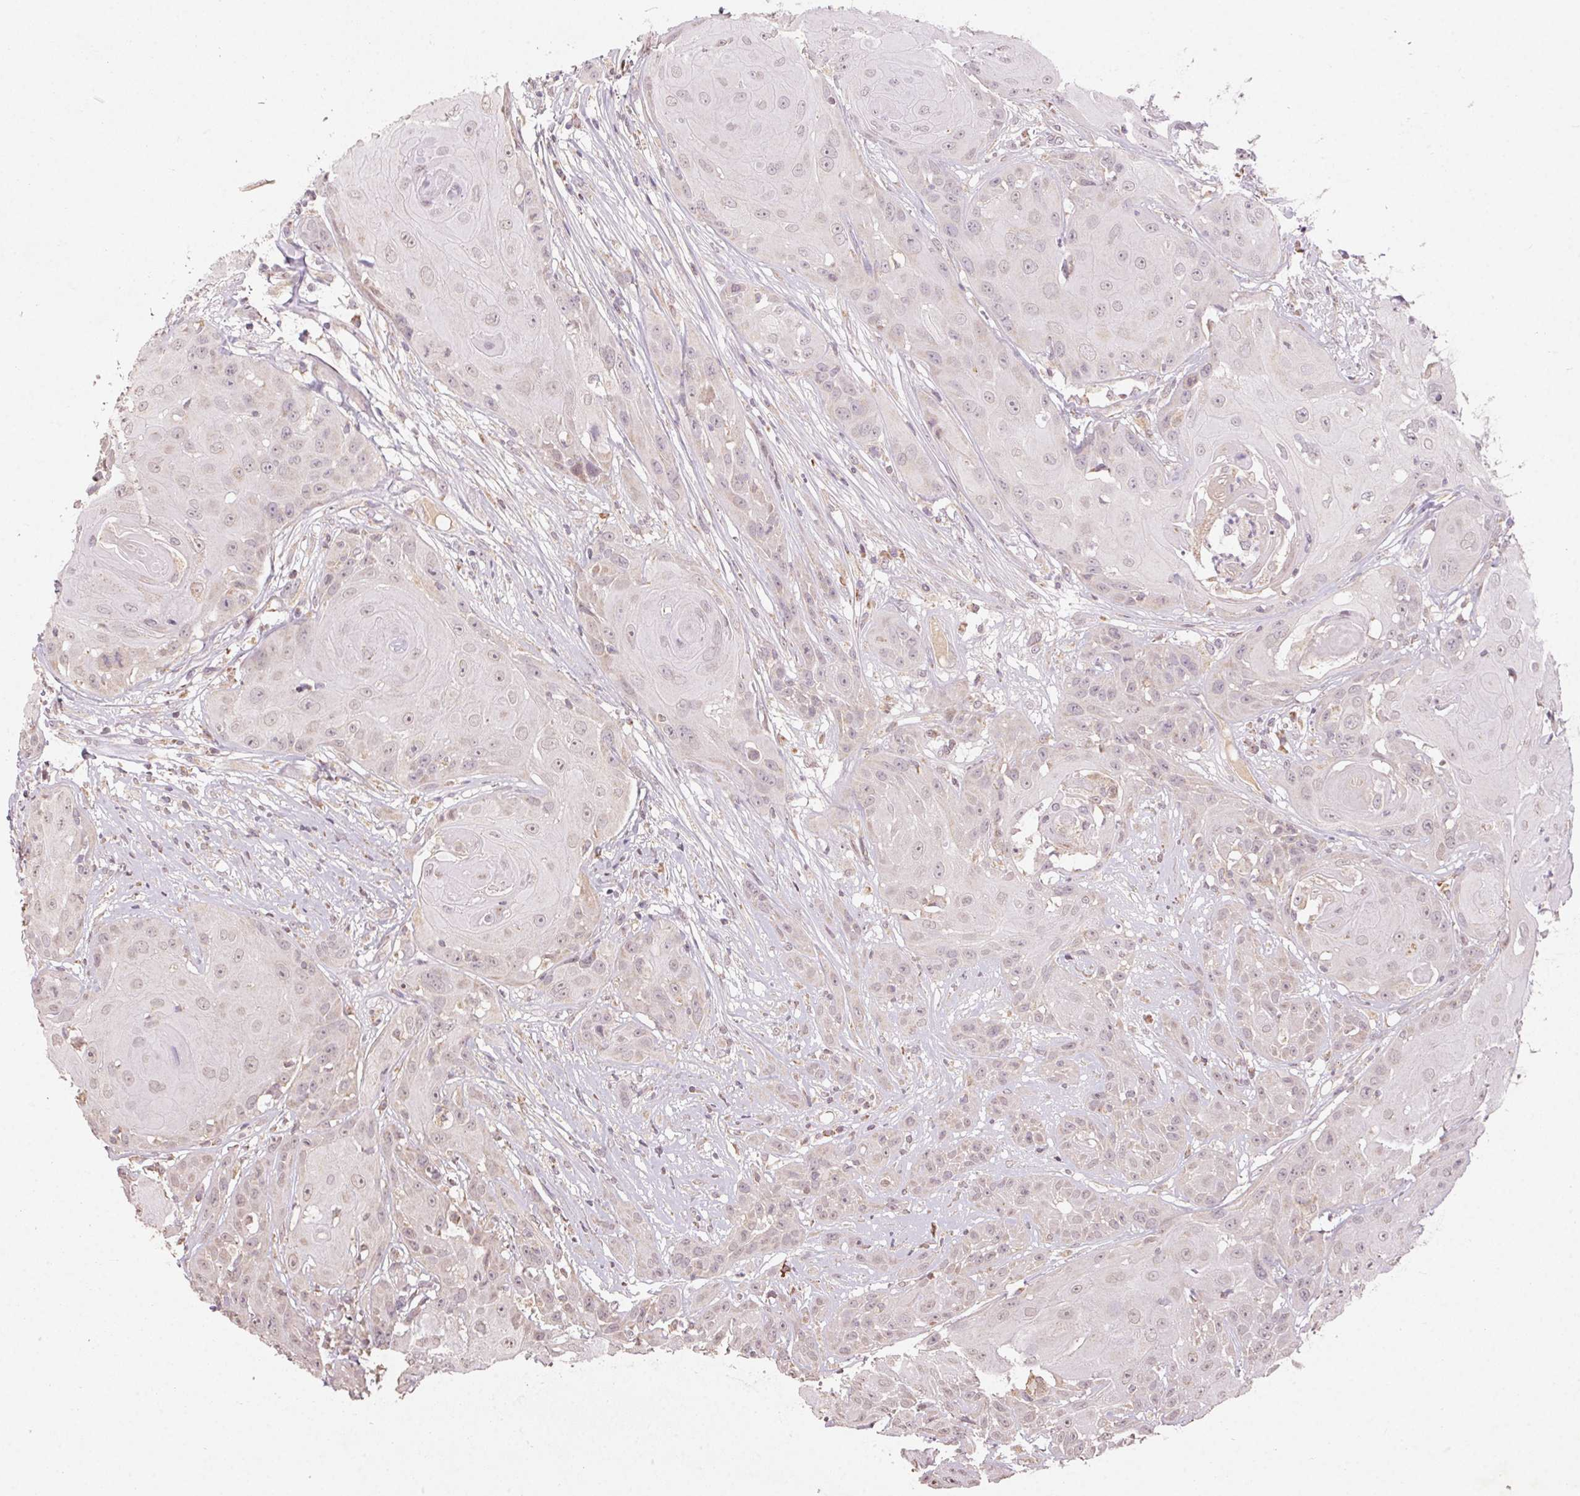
{"staining": {"intensity": "negative", "quantity": "none", "location": "none"}, "tissue": "head and neck cancer", "cell_type": "Tumor cells", "image_type": "cancer", "snomed": [{"axis": "morphology", "description": "Squamous cell carcinoma, NOS"}, {"axis": "topography", "description": "Skin"}, {"axis": "topography", "description": "Head-Neck"}], "caption": "Image shows no protein positivity in tumor cells of head and neck cancer (squamous cell carcinoma) tissue.", "gene": "CLASP1", "patient": {"sex": "male", "age": 80}}